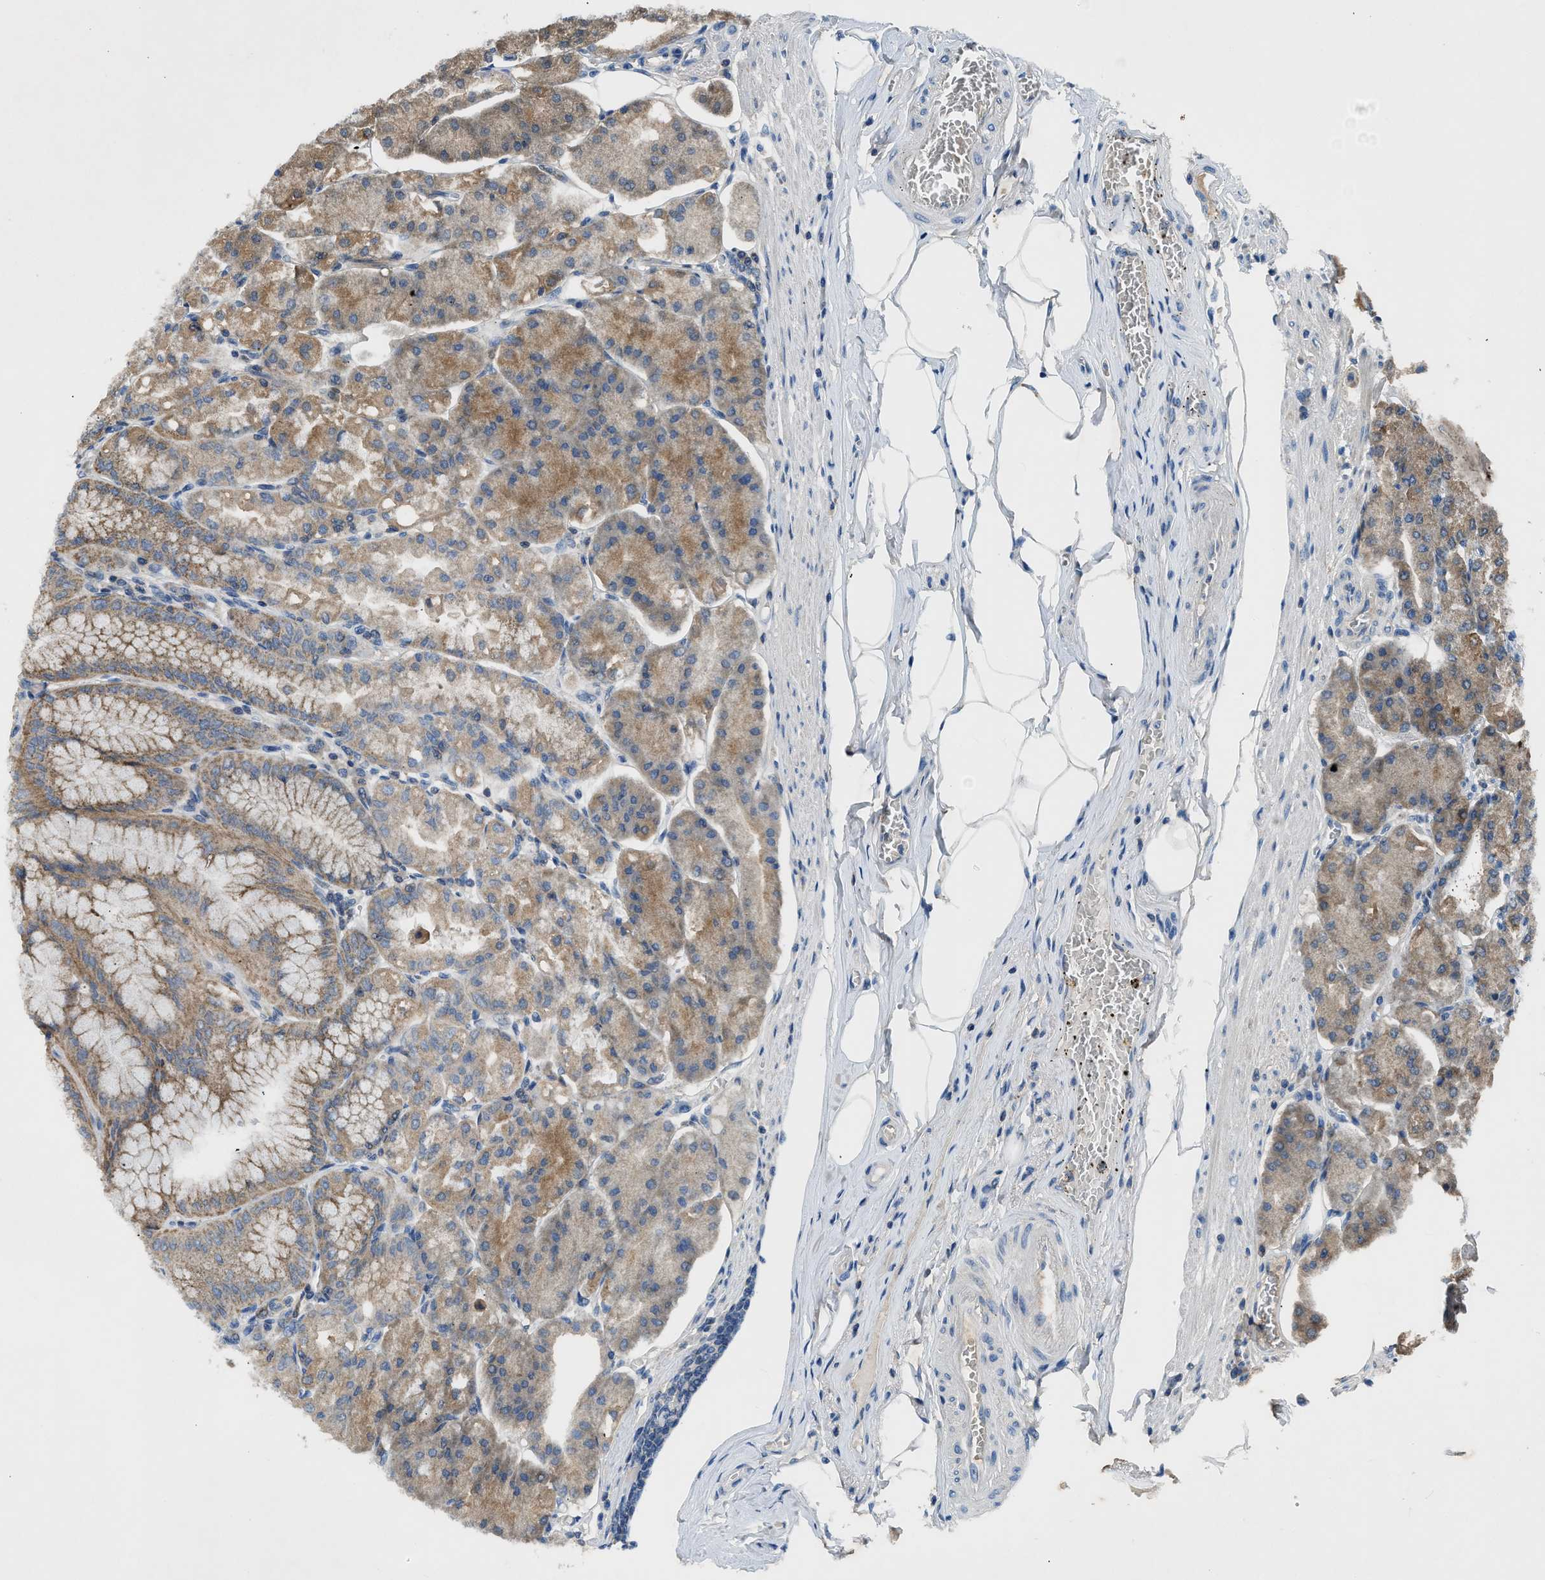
{"staining": {"intensity": "moderate", "quantity": ">75%", "location": "cytoplasmic/membranous"}, "tissue": "stomach", "cell_type": "Glandular cells", "image_type": "normal", "snomed": [{"axis": "morphology", "description": "Normal tissue, NOS"}, {"axis": "topography", "description": "Stomach, lower"}], "caption": "Stomach stained with a brown dye exhibits moderate cytoplasmic/membranous positive expression in approximately >75% of glandular cells.", "gene": "PAFAH2", "patient": {"sex": "male", "age": 71}}